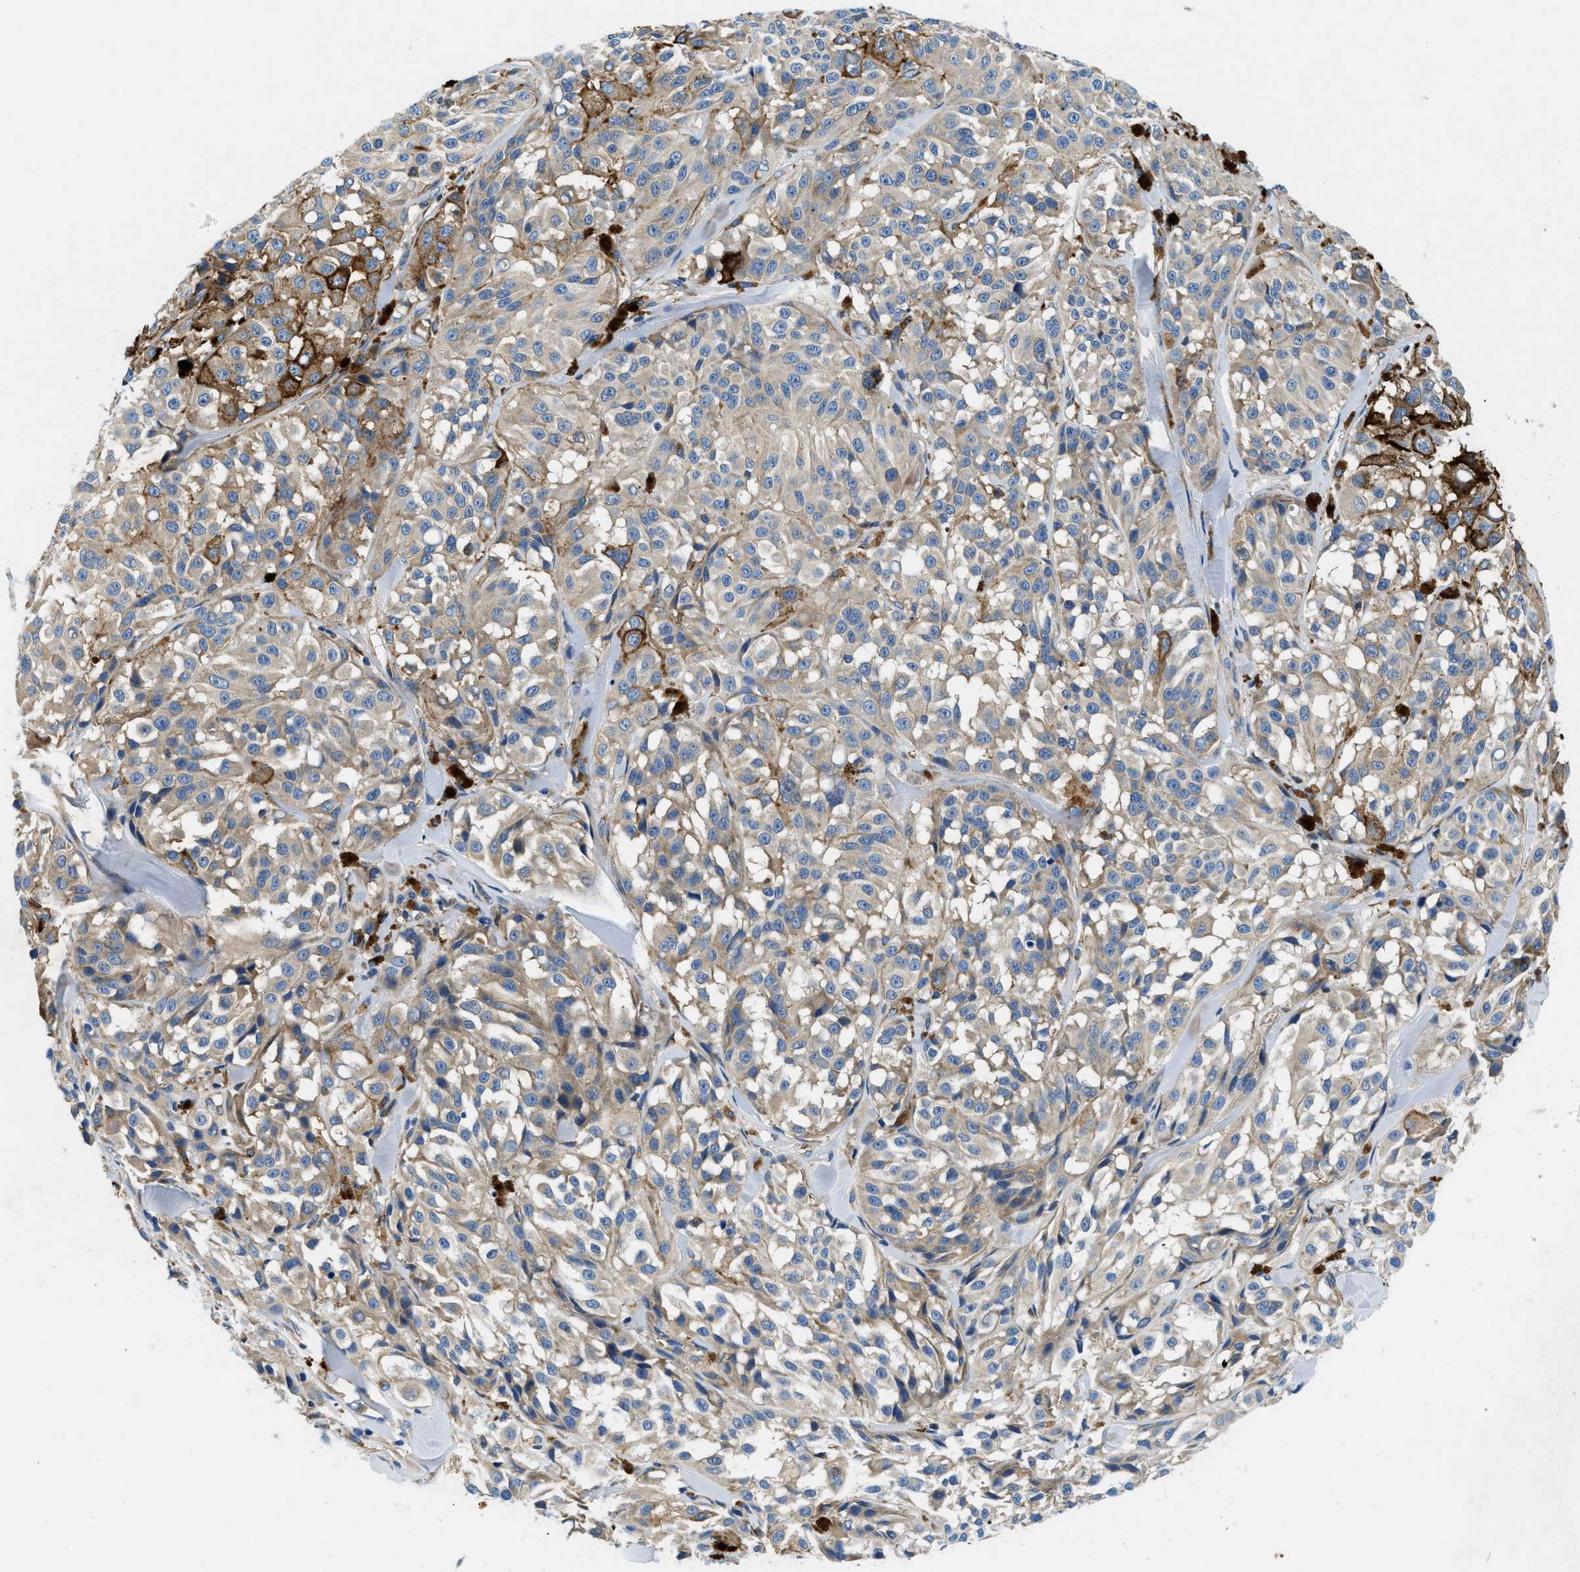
{"staining": {"intensity": "weak", "quantity": "<25%", "location": "cytoplasmic/membranous"}, "tissue": "melanoma", "cell_type": "Tumor cells", "image_type": "cancer", "snomed": [{"axis": "morphology", "description": "Malignant melanoma, NOS"}, {"axis": "topography", "description": "Skin"}], "caption": "IHC micrograph of neoplastic tissue: melanoma stained with DAB displays no significant protein staining in tumor cells.", "gene": "SAMD4B", "patient": {"sex": "male", "age": 84}}